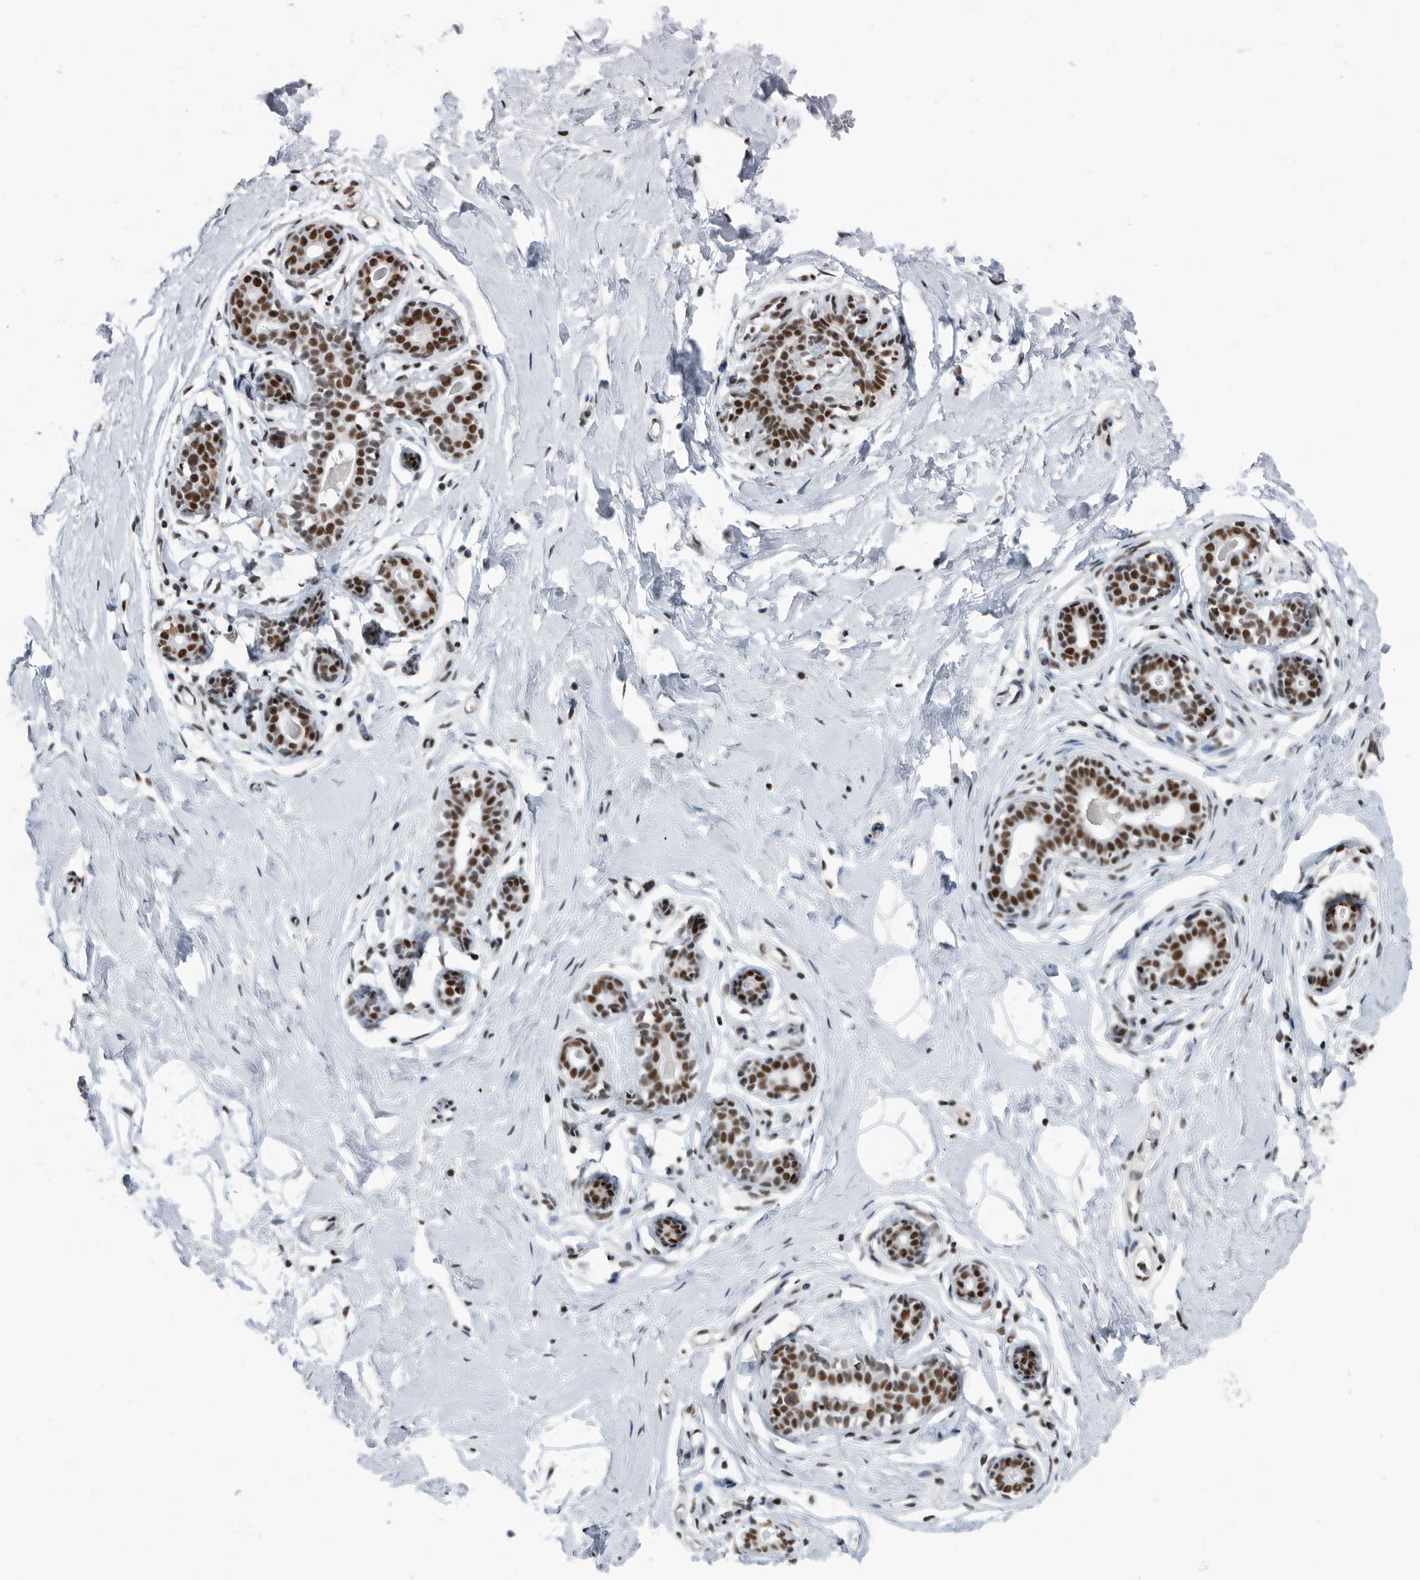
{"staining": {"intensity": "moderate", "quantity": ">75%", "location": "nuclear"}, "tissue": "breast", "cell_type": "Adipocytes", "image_type": "normal", "snomed": [{"axis": "morphology", "description": "Normal tissue, NOS"}, {"axis": "morphology", "description": "Adenoma, NOS"}, {"axis": "topography", "description": "Breast"}], "caption": "A brown stain highlights moderate nuclear staining of a protein in adipocytes of normal breast.", "gene": "SF3A1", "patient": {"sex": "female", "age": 23}}